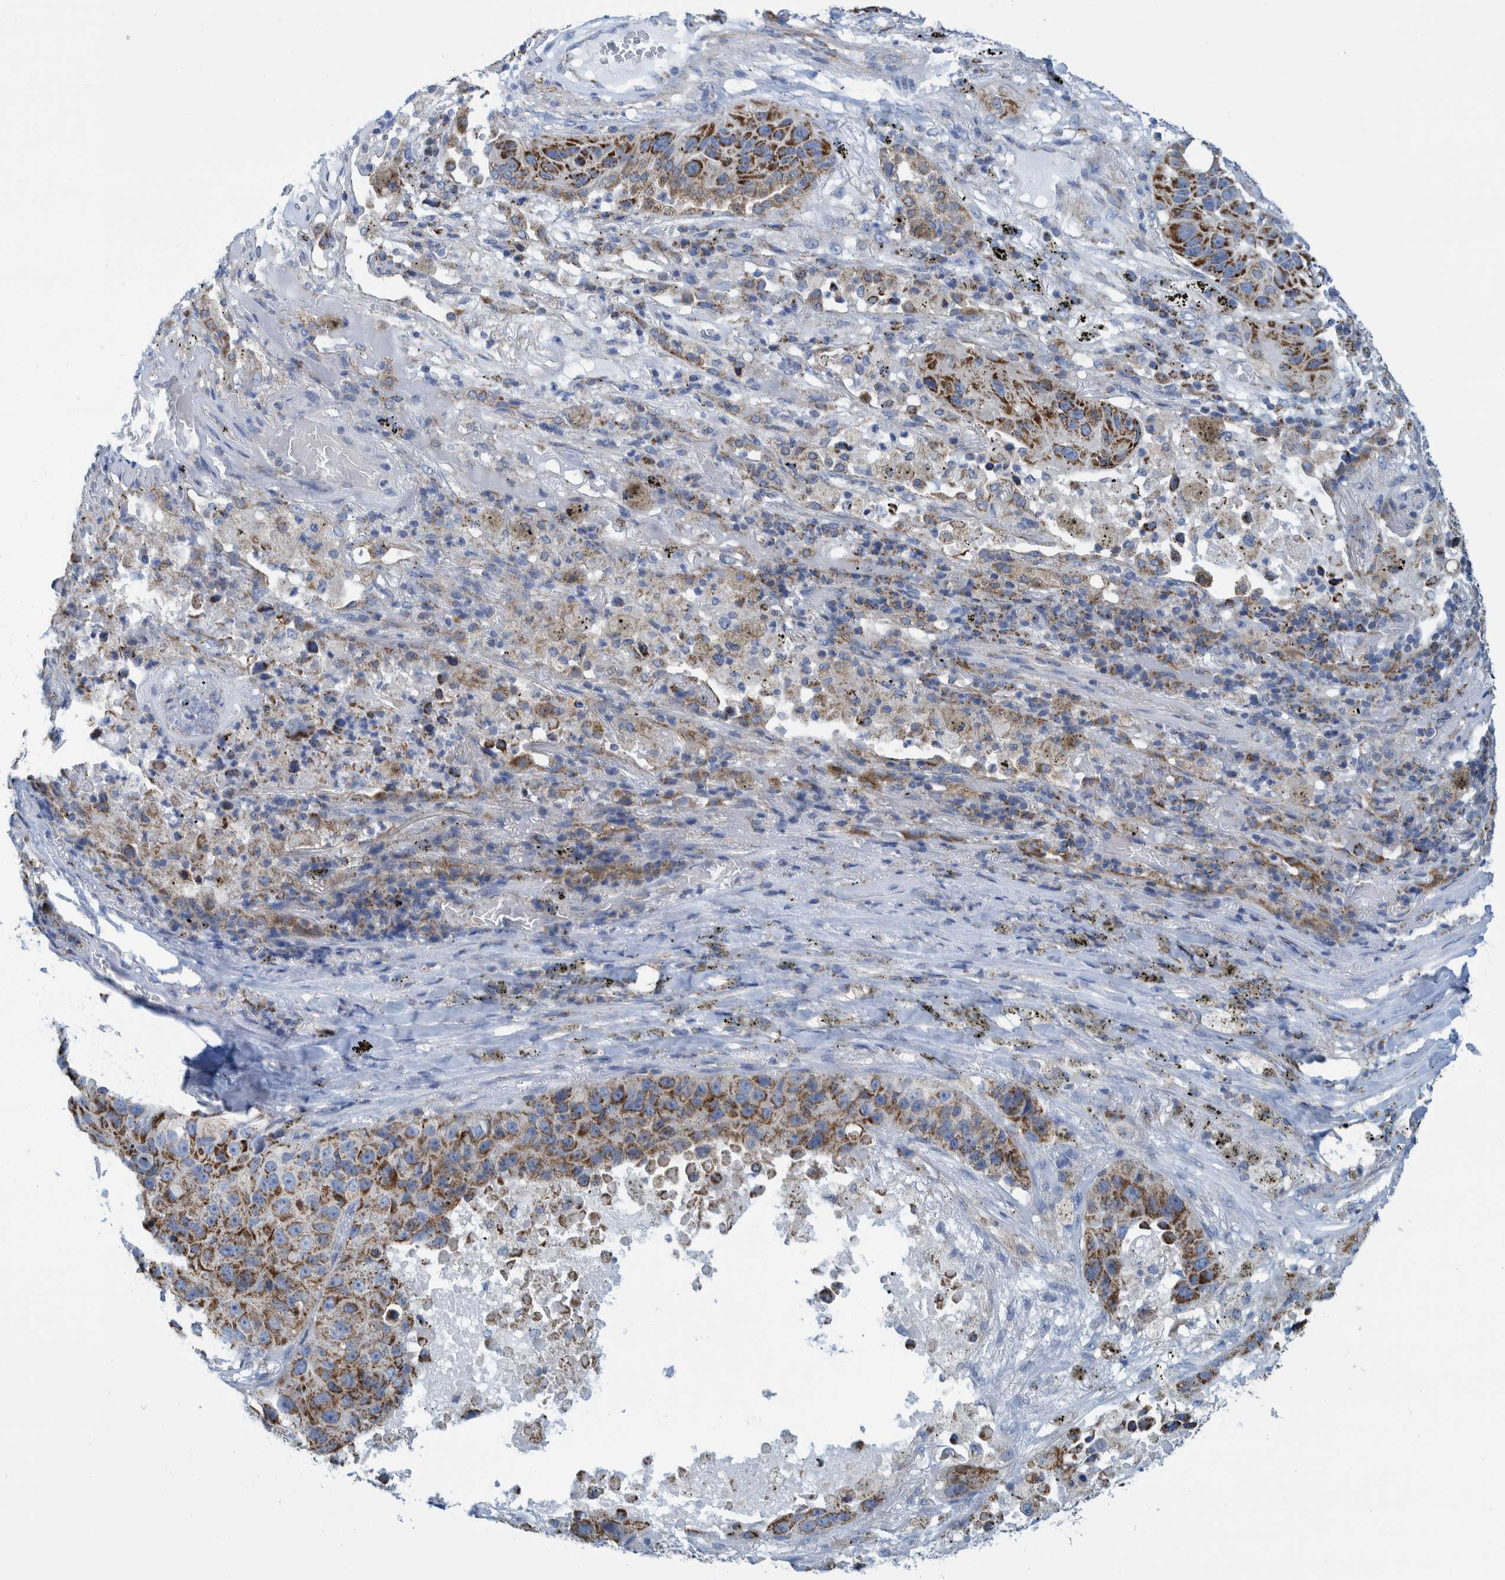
{"staining": {"intensity": "strong", "quantity": ">75%", "location": "cytoplasmic/membranous"}, "tissue": "lung cancer", "cell_type": "Tumor cells", "image_type": "cancer", "snomed": [{"axis": "morphology", "description": "Squamous cell carcinoma, NOS"}, {"axis": "topography", "description": "Lung"}], "caption": "This micrograph demonstrates immunohistochemistry (IHC) staining of human lung cancer (squamous cell carcinoma), with high strong cytoplasmic/membranous expression in about >75% of tumor cells.", "gene": "MRPS7", "patient": {"sex": "male", "age": 57}}